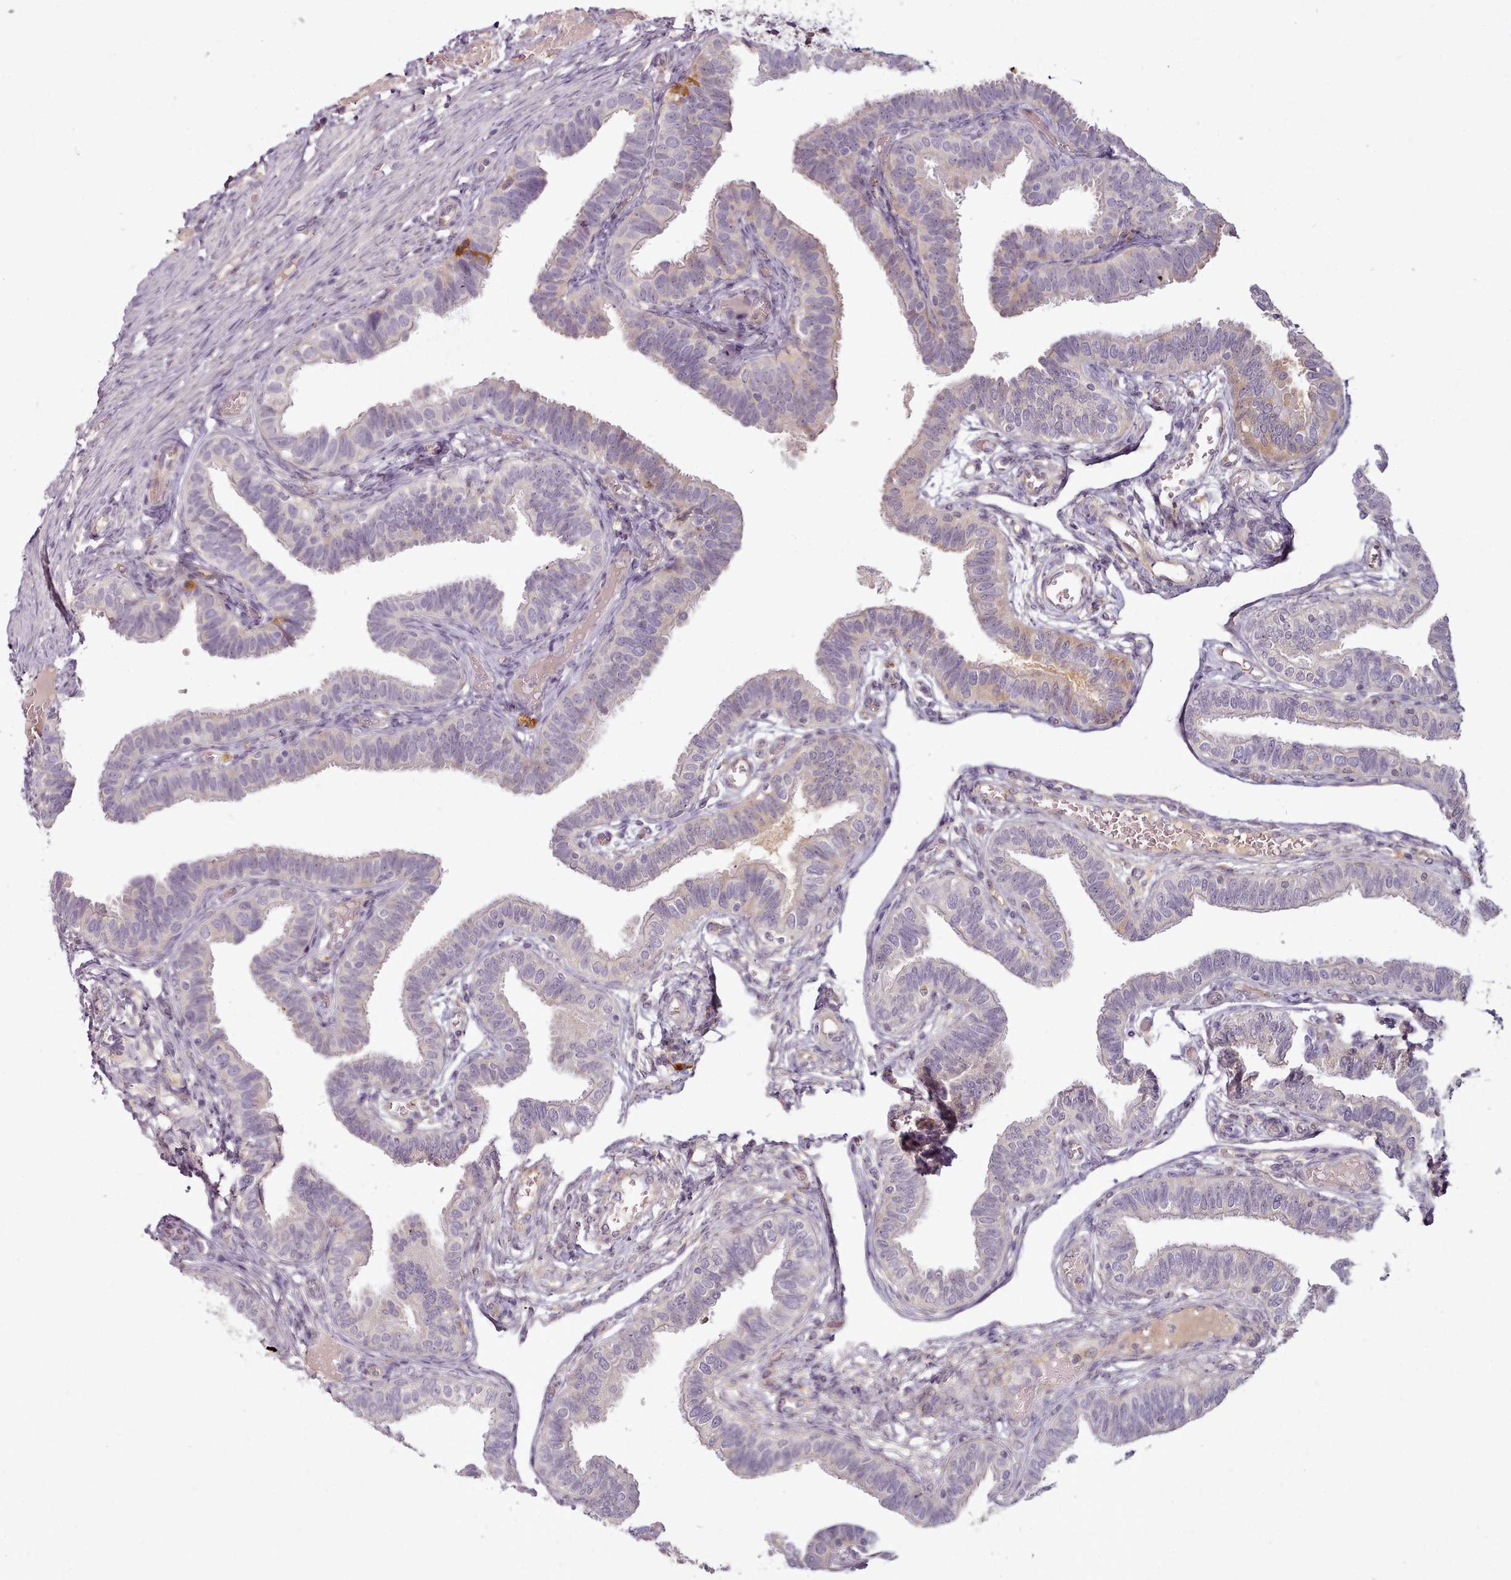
{"staining": {"intensity": "weak", "quantity": "<25%", "location": "cytoplasmic/membranous"}, "tissue": "fallopian tube", "cell_type": "Glandular cells", "image_type": "normal", "snomed": [{"axis": "morphology", "description": "Normal tissue, NOS"}, {"axis": "topography", "description": "Fallopian tube"}], "caption": "Glandular cells show no significant protein positivity in benign fallopian tube. (DAB (3,3'-diaminobenzidine) immunohistochemistry (IHC), high magnification).", "gene": "C1QTNF5", "patient": {"sex": "female", "age": 39}}